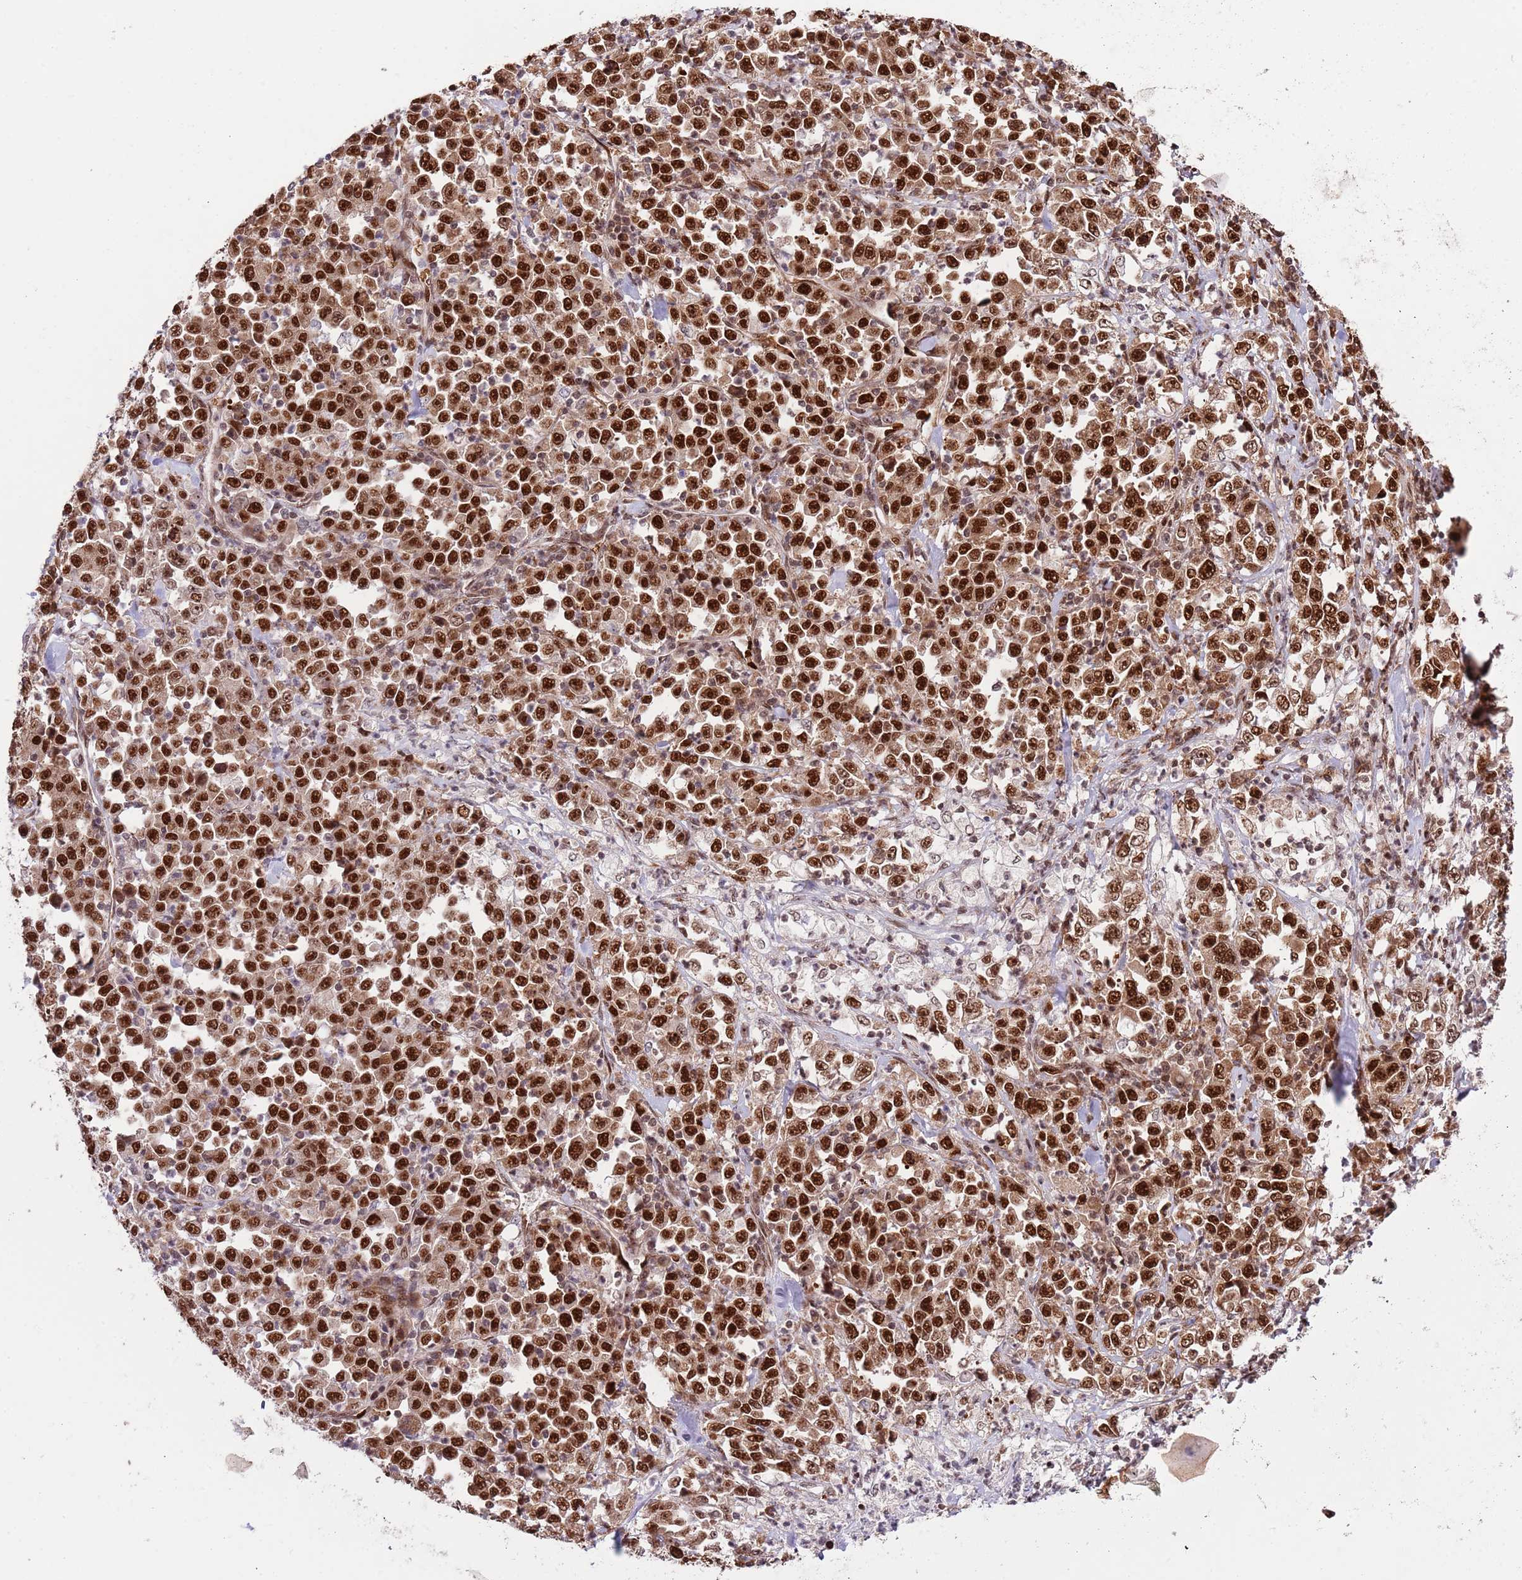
{"staining": {"intensity": "strong", "quantity": ">75%", "location": "nuclear"}, "tissue": "stomach cancer", "cell_type": "Tumor cells", "image_type": "cancer", "snomed": [{"axis": "morphology", "description": "Normal tissue, NOS"}, {"axis": "morphology", "description": "Adenocarcinoma, NOS"}, {"axis": "topography", "description": "Stomach, upper"}, {"axis": "topography", "description": "Stomach"}], "caption": "Immunohistochemistry (IHC) micrograph of stomach adenocarcinoma stained for a protein (brown), which shows high levels of strong nuclear positivity in about >75% of tumor cells.", "gene": "RIF1", "patient": {"sex": "male", "age": 59}}